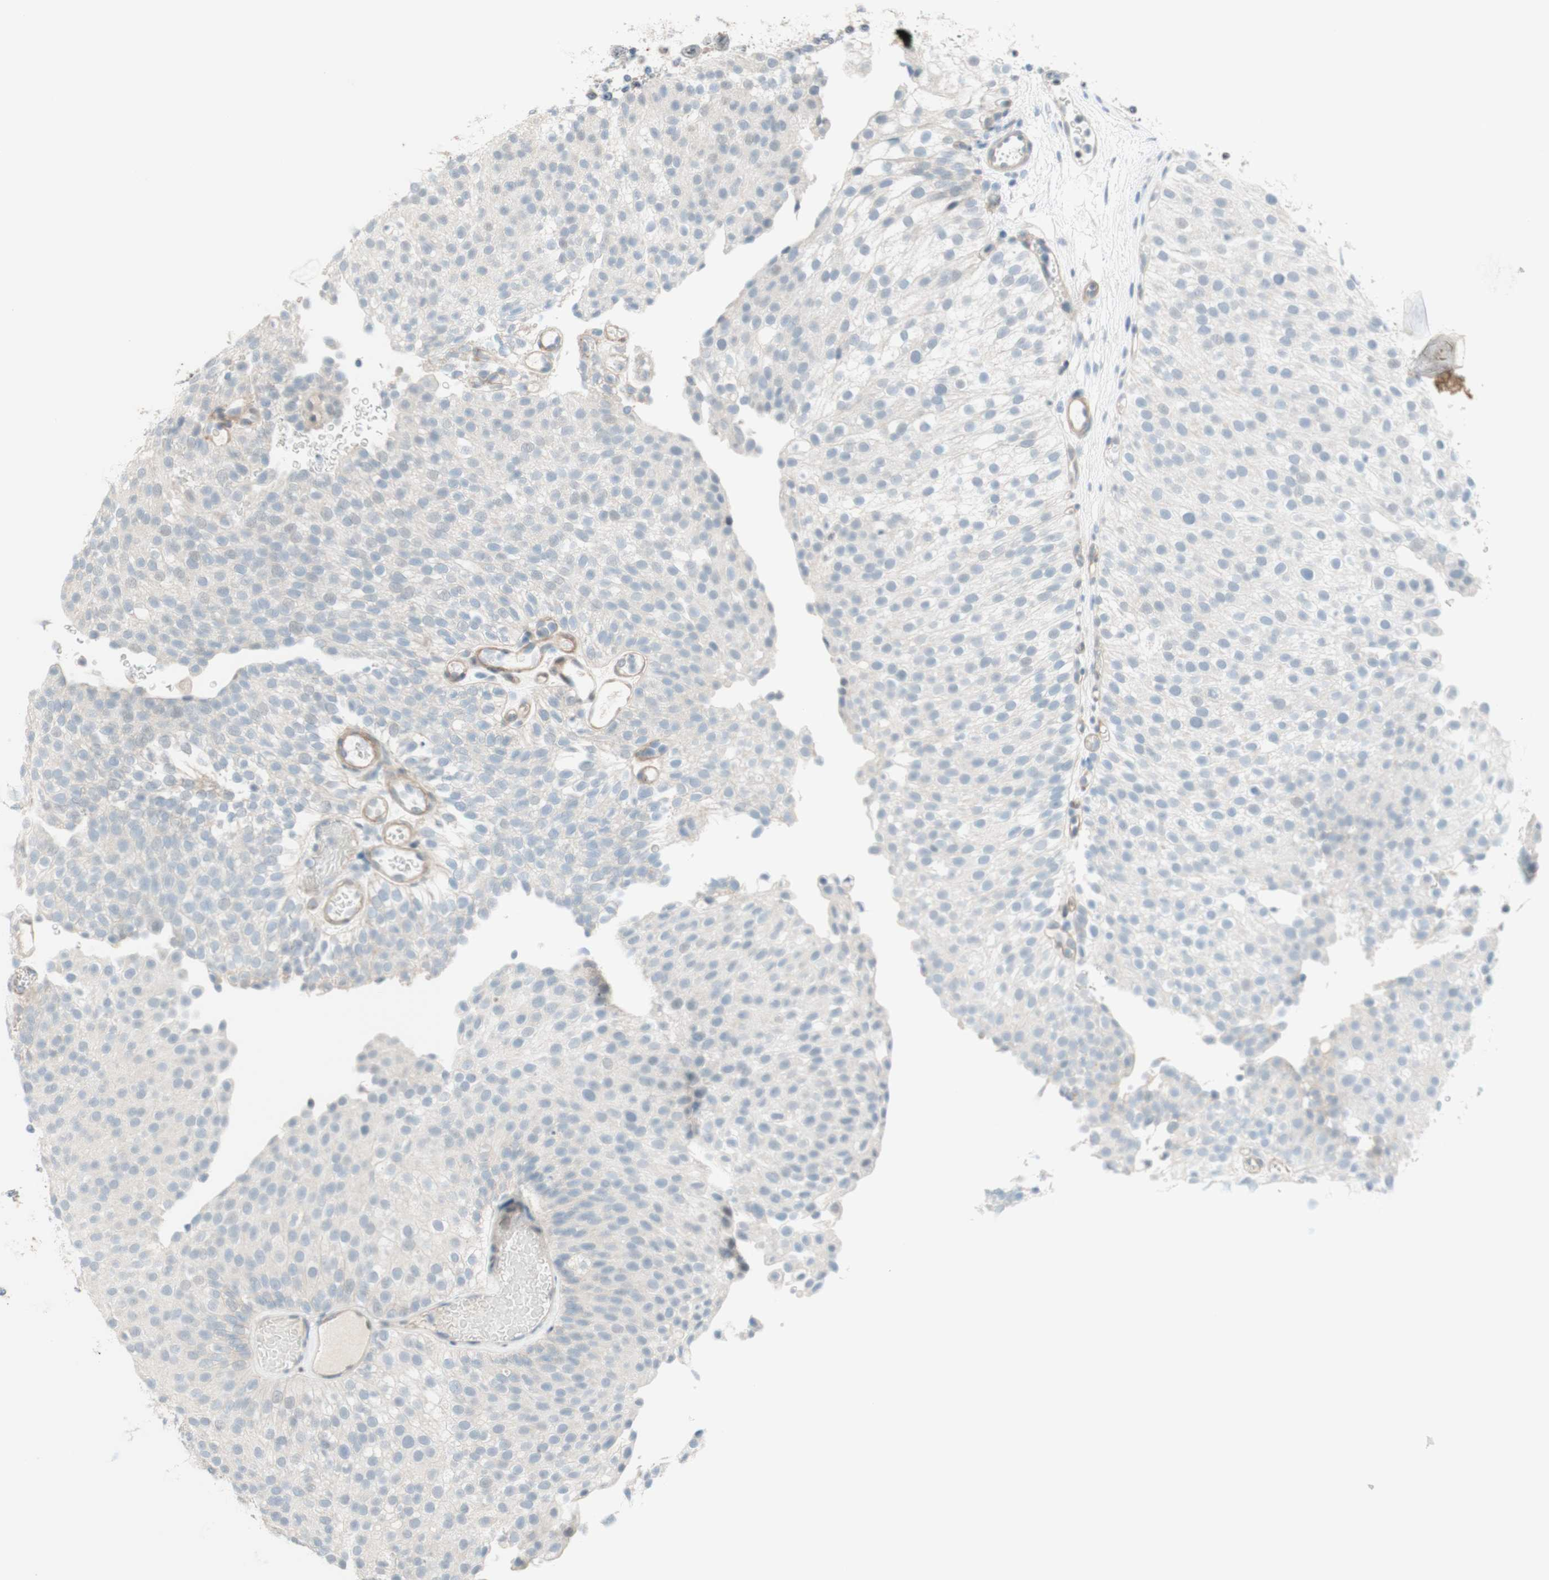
{"staining": {"intensity": "weak", "quantity": "25%-75%", "location": "nuclear"}, "tissue": "urothelial cancer", "cell_type": "Tumor cells", "image_type": "cancer", "snomed": [{"axis": "morphology", "description": "Urothelial carcinoma, Low grade"}, {"axis": "topography", "description": "Urinary bladder"}], "caption": "DAB (3,3'-diaminobenzidine) immunohistochemical staining of urothelial carcinoma (low-grade) exhibits weak nuclear protein staining in approximately 25%-75% of tumor cells.", "gene": "JPH1", "patient": {"sex": "male", "age": 78}}